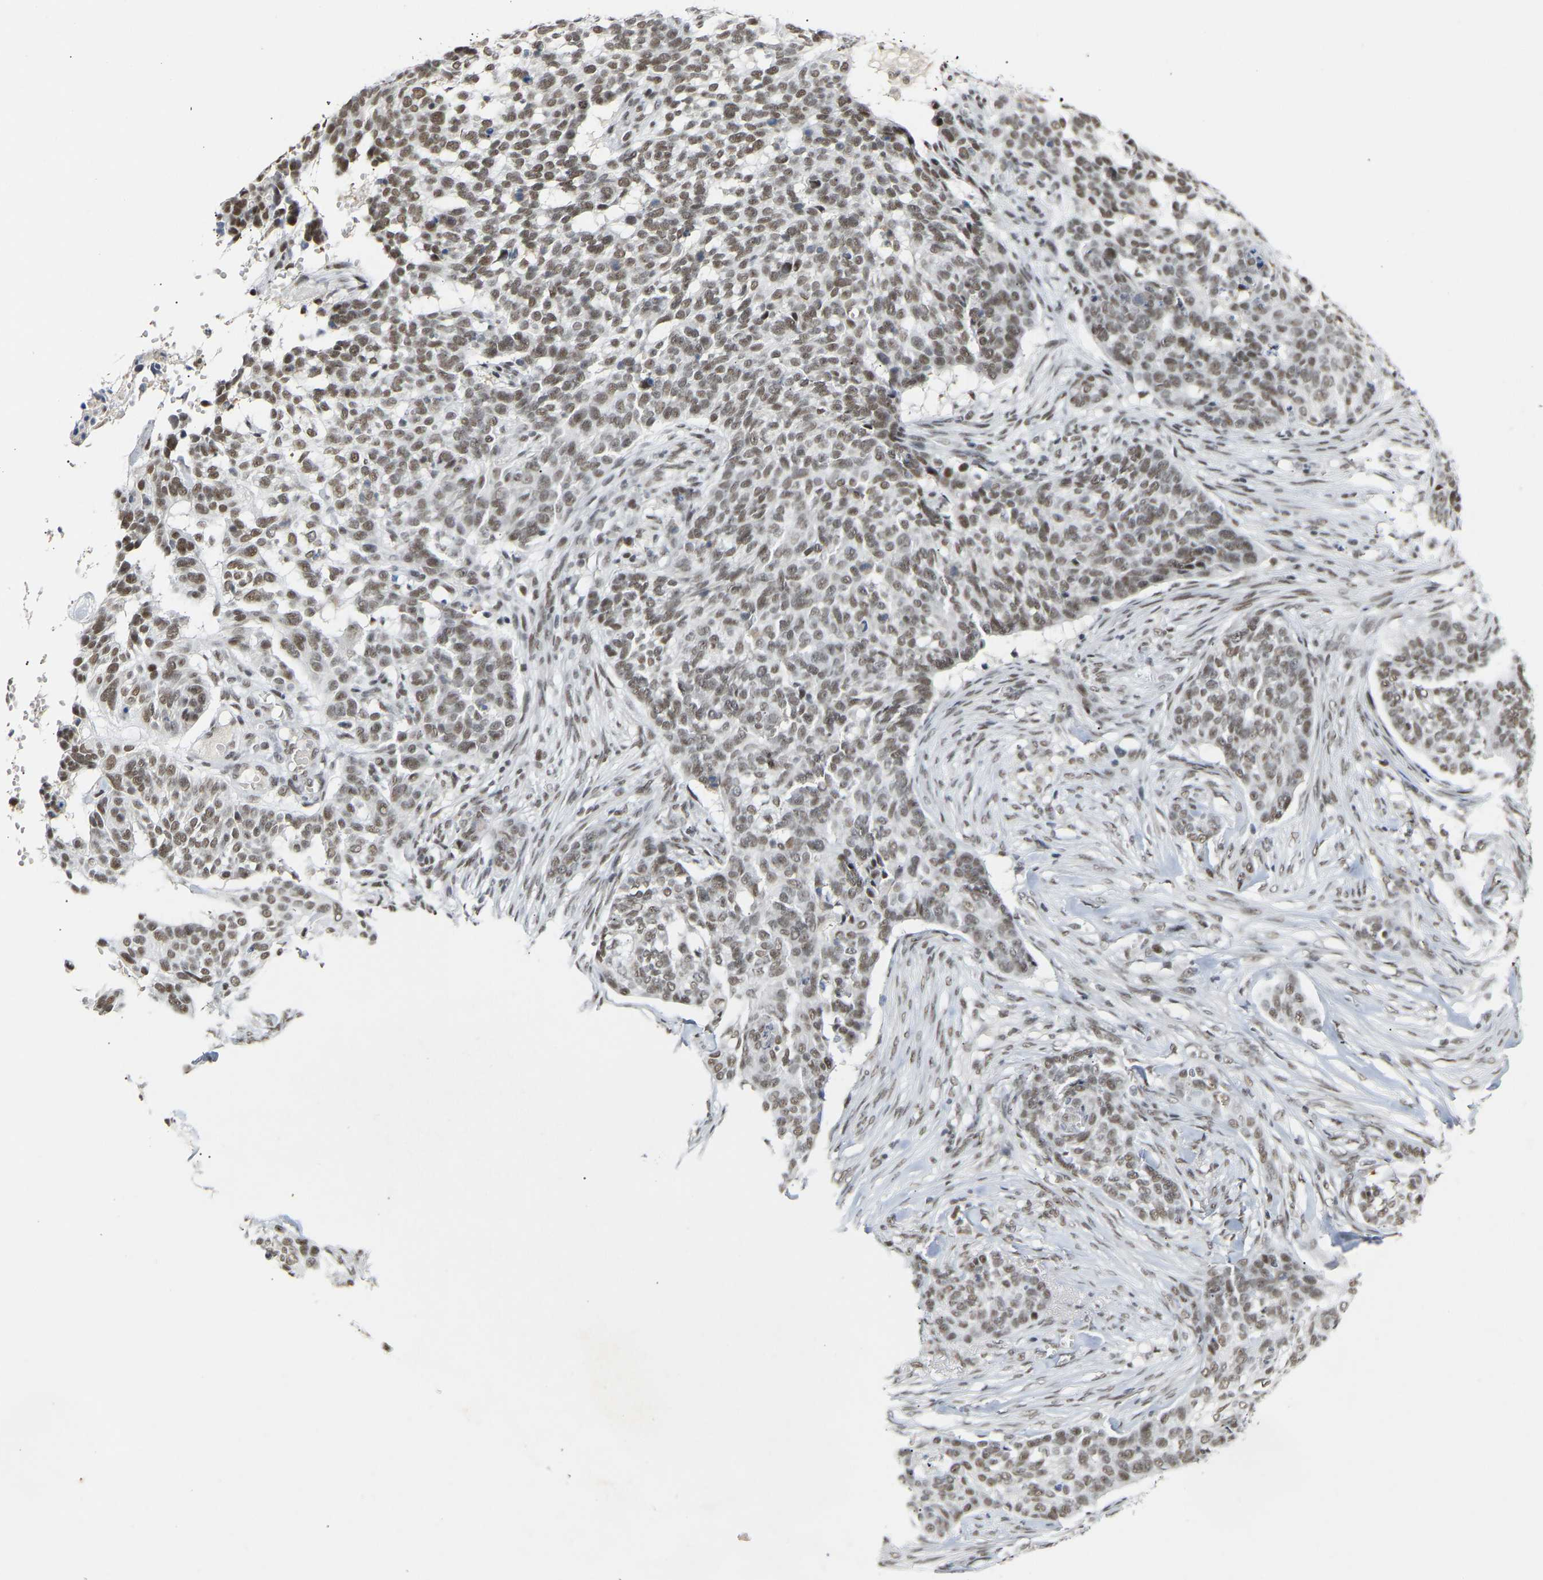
{"staining": {"intensity": "moderate", "quantity": ">75%", "location": "nuclear"}, "tissue": "skin cancer", "cell_type": "Tumor cells", "image_type": "cancer", "snomed": [{"axis": "morphology", "description": "Basal cell carcinoma"}, {"axis": "topography", "description": "Skin"}], "caption": "IHC (DAB (3,3'-diaminobenzidine)) staining of human skin cancer displays moderate nuclear protein expression in approximately >75% of tumor cells. Immunohistochemistry (ihc) stains the protein in brown and the nuclei are stained blue.", "gene": "NELFB", "patient": {"sex": "male", "age": 85}}